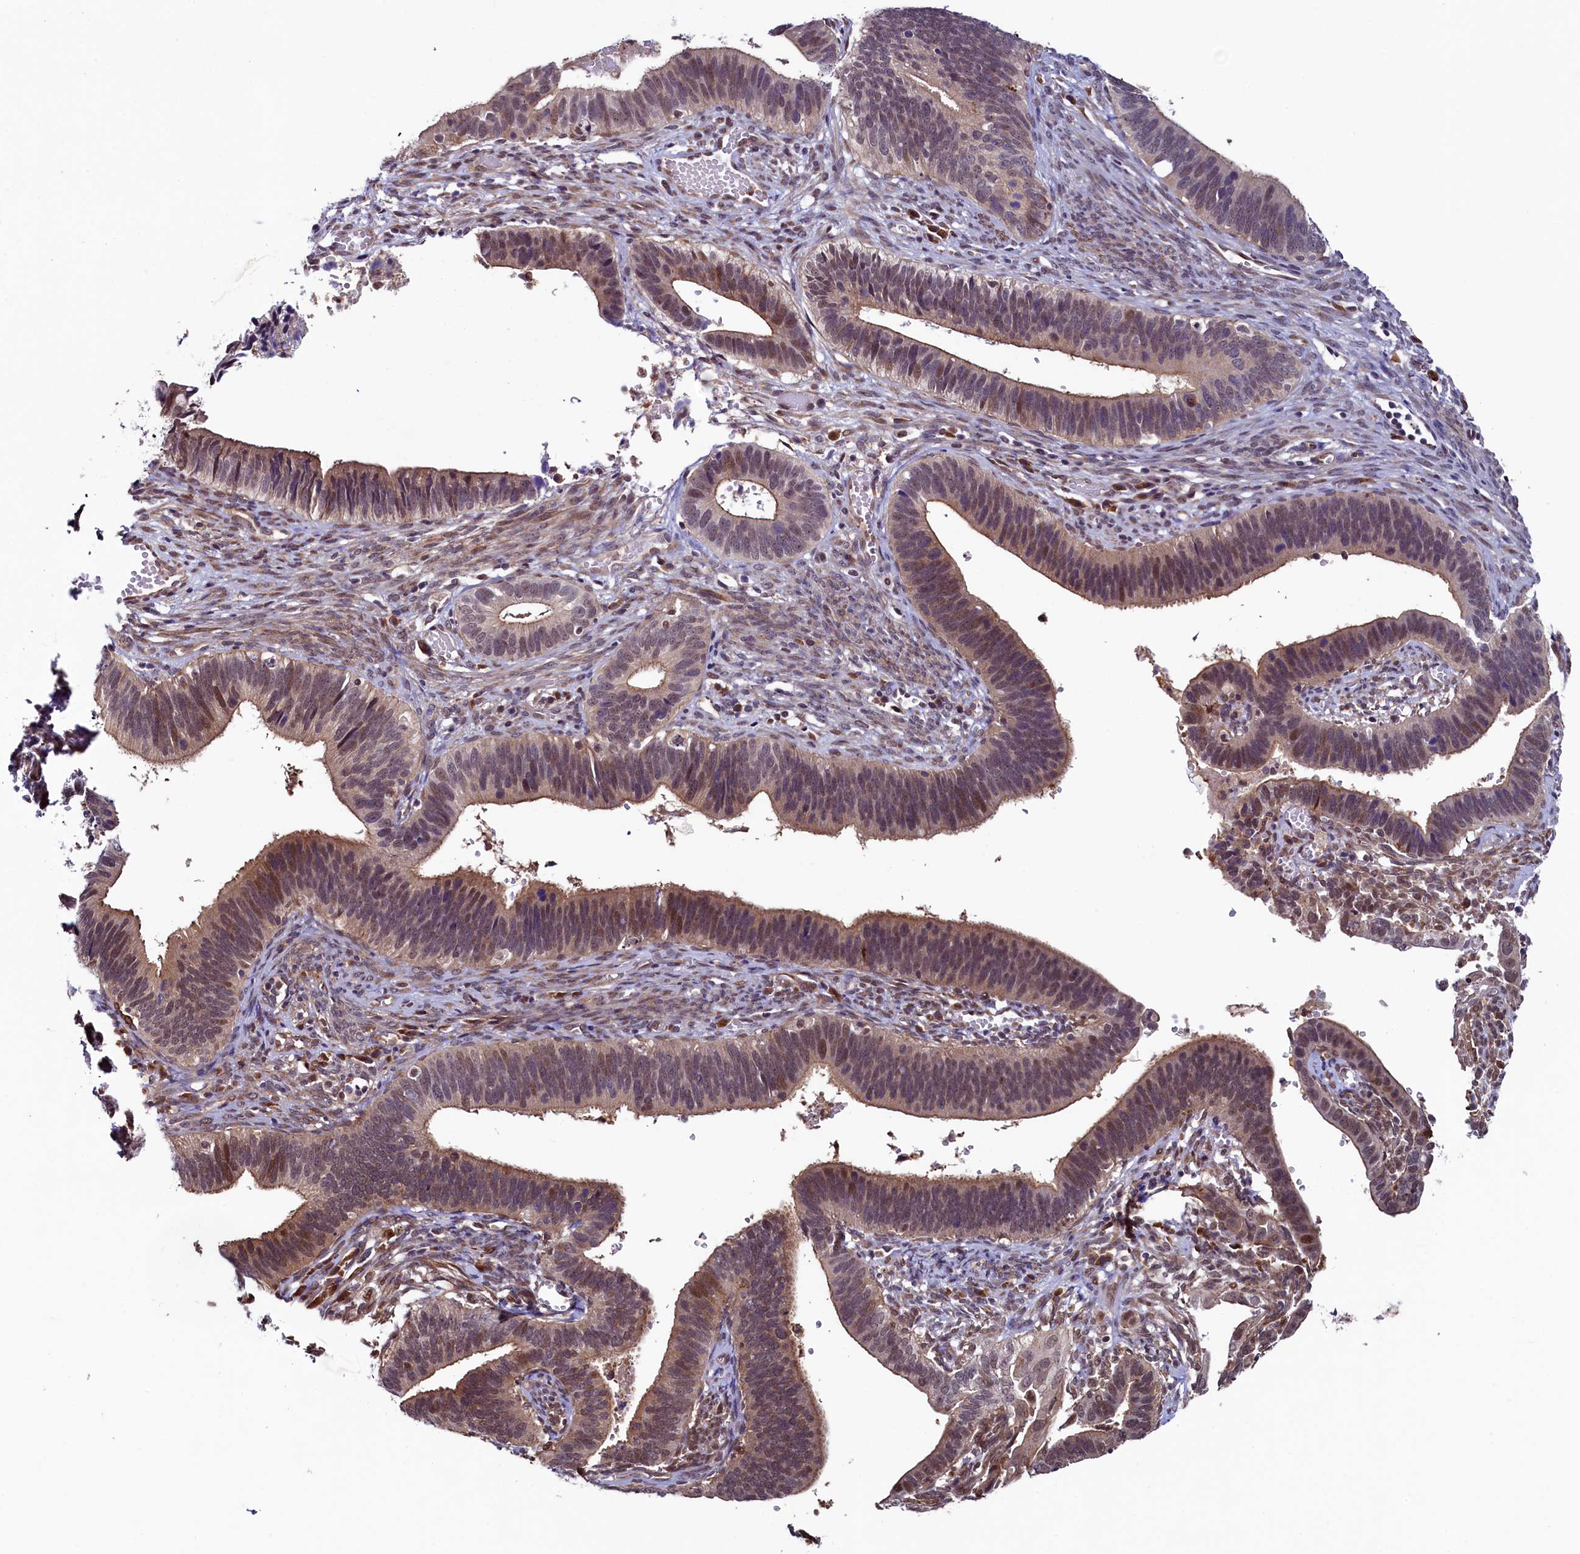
{"staining": {"intensity": "weak", "quantity": "25%-75%", "location": "cytoplasmic/membranous,nuclear"}, "tissue": "cervical cancer", "cell_type": "Tumor cells", "image_type": "cancer", "snomed": [{"axis": "morphology", "description": "Adenocarcinoma, NOS"}, {"axis": "topography", "description": "Cervix"}], "caption": "DAB (3,3'-diaminobenzidine) immunohistochemical staining of human cervical adenocarcinoma exhibits weak cytoplasmic/membranous and nuclear protein expression in approximately 25%-75% of tumor cells.", "gene": "LEO1", "patient": {"sex": "female", "age": 42}}